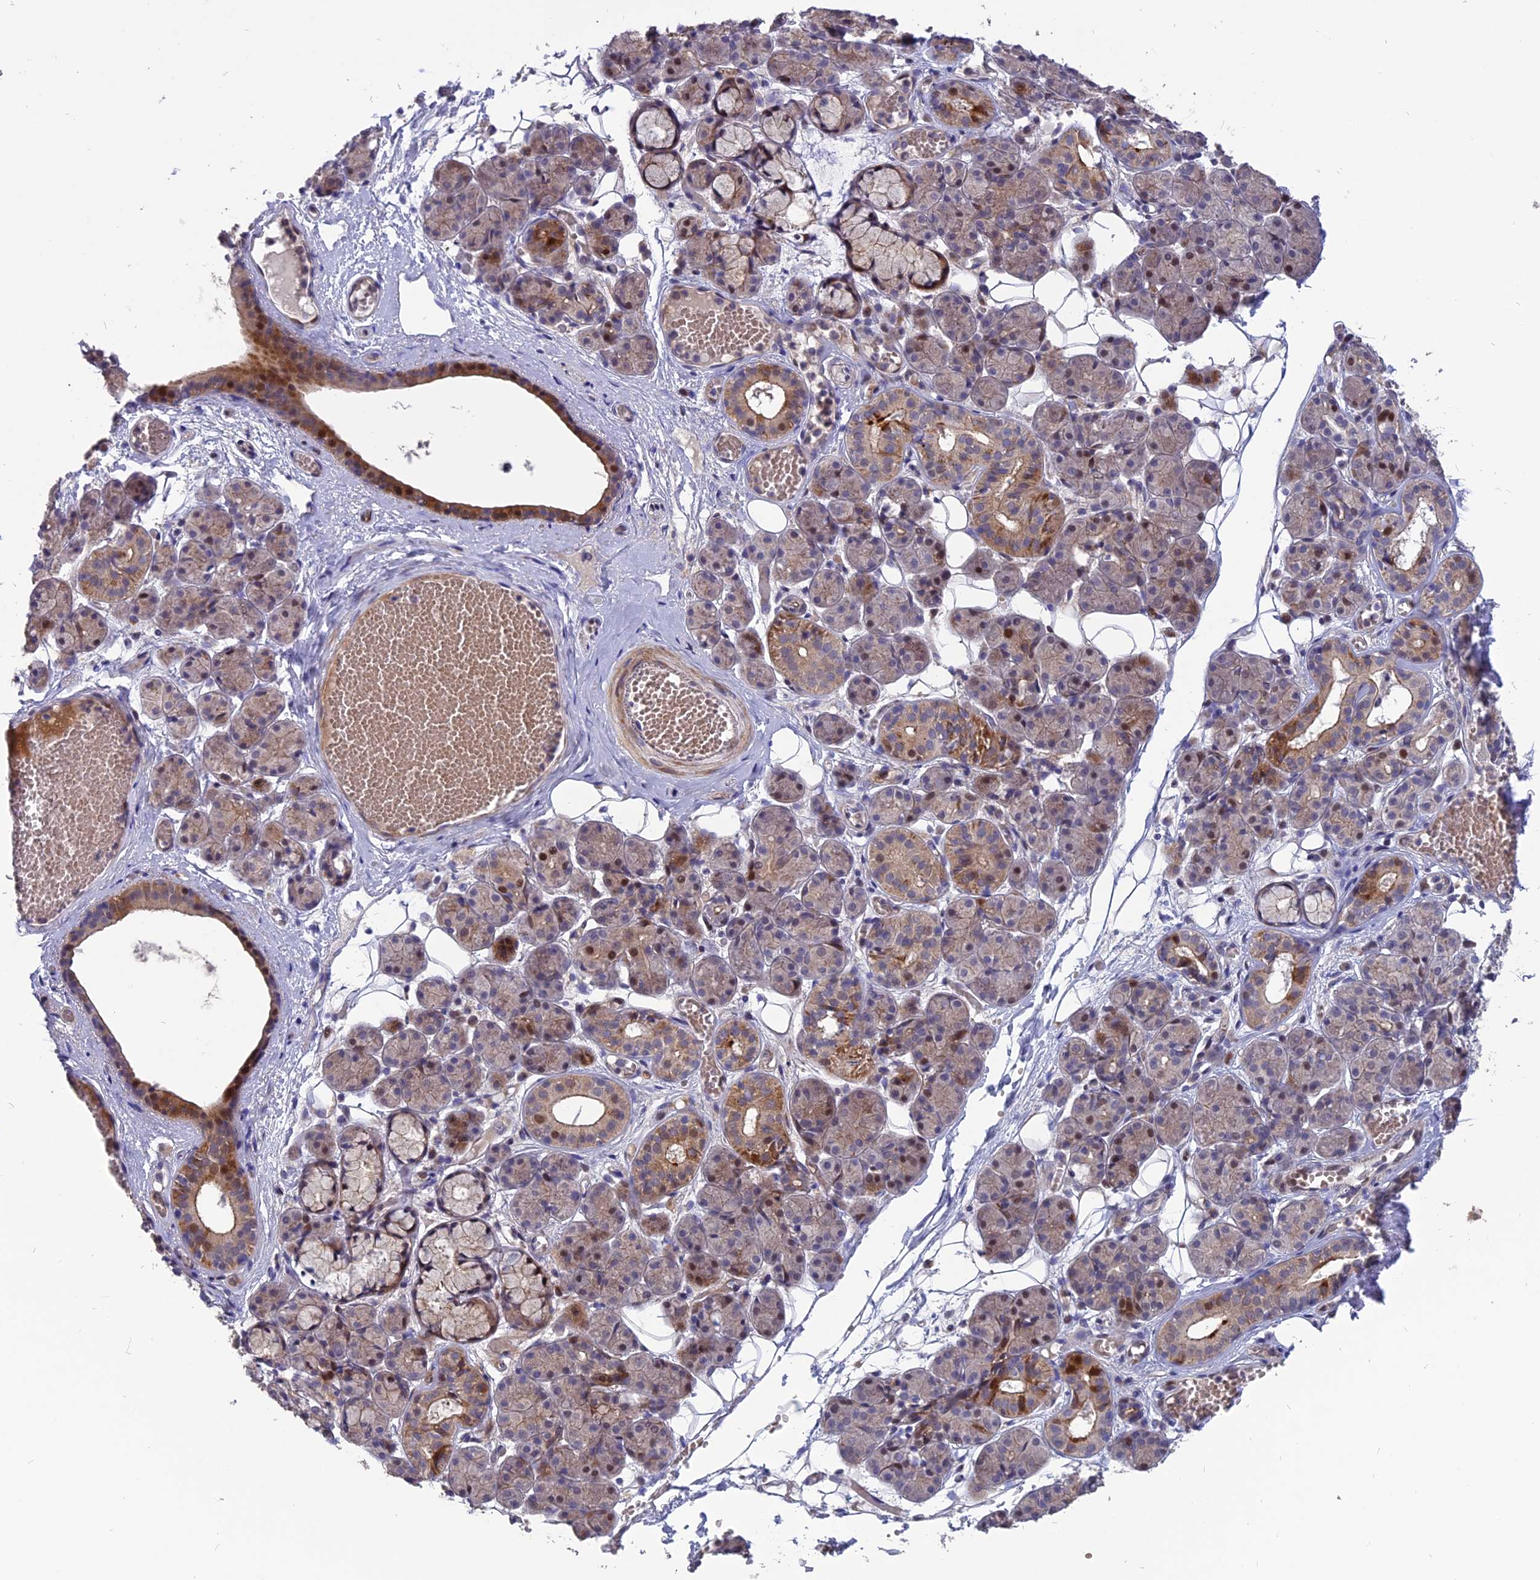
{"staining": {"intensity": "moderate", "quantity": "25%-75%", "location": "cytoplasmic/membranous,nuclear"}, "tissue": "salivary gland", "cell_type": "Glandular cells", "image_type": "normal", "snomed": [{"axis": "morphology", "description": "Normal tissue, NOS"}, {"axis": "topography", "description": "Salivary gland"}], "caption": "The image exhibits a brown stain indicating the presence of a protein in the cytoplasmic/membranous,nuclear of glandular cells in salivary gland. The staining was performed using DAB (3,3'-diaminobenzidine), with brown indicating positive protein expression. Nuclei are stained blue with hematoxylin.", "gene": "TMEM263", "patient": {"sex": "male", "age": 63}}